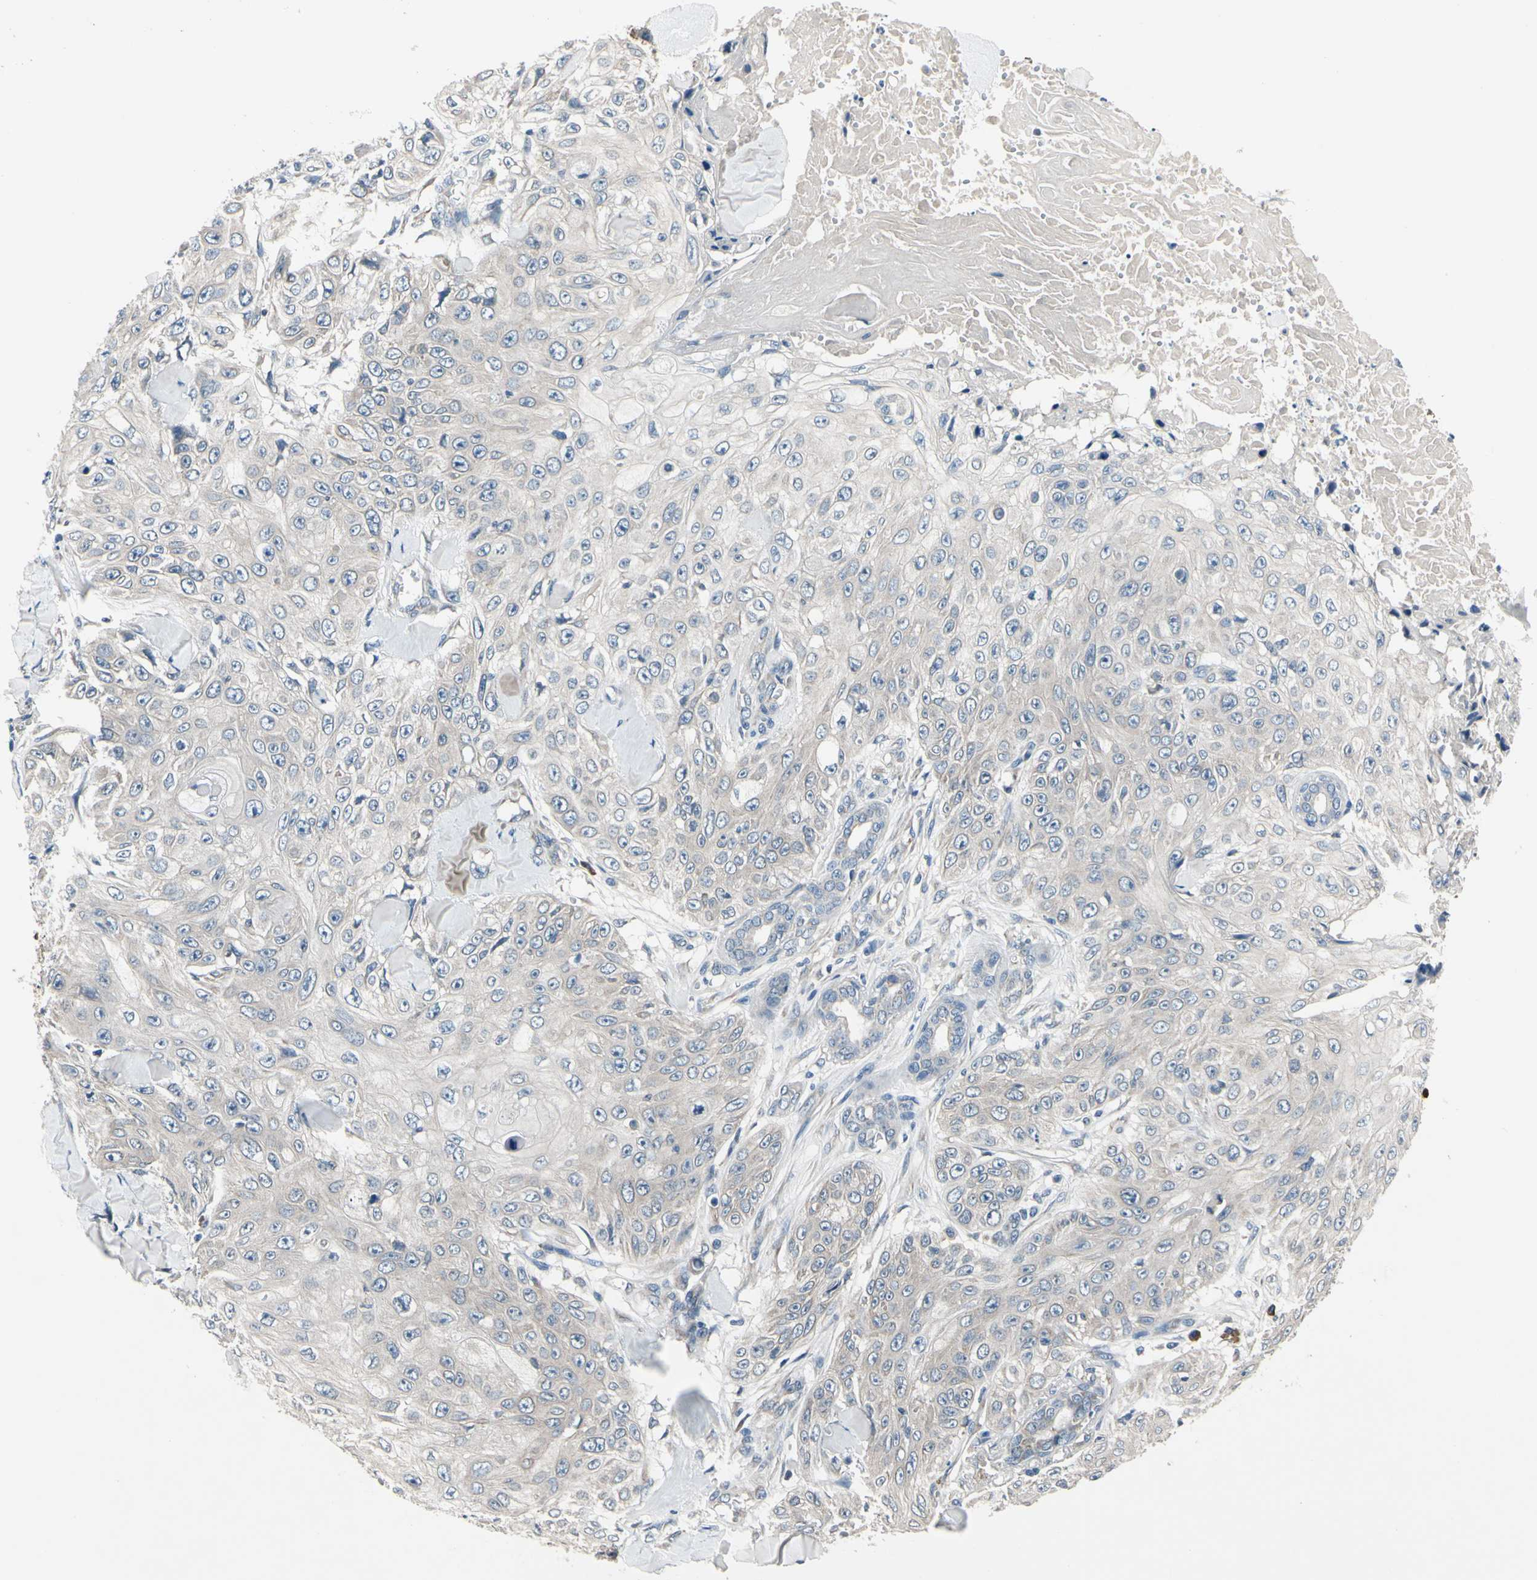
{"staining": {"intensity": "weak", "quantity": "25%-75%", "location": "cytoplasmic/membranous"}, "tissue": "skin cancer", "cell_type": "Tumor cells", "image_type": "cancer", "snomed": [{"axis": "morphology", "description": "Squamous cell carcinoma, NOS"}, {"axis": "topography", "description": "Skin"}], "caption": "Immunohistochemistry staining of squamous cell carcinoma (skin), which exhibits low levels of weak cytoplasmic/membranous staining in approximately 25%-75% of tumor cells indicating weak cytoplasmic/membranous protein expression. The staining was performed using DAB (brown) for protein detection and nuclei were counterstained in hematoxylin (blue).", "gene": "SELENOK", "patient": {"sex": "male", "age": 86}}